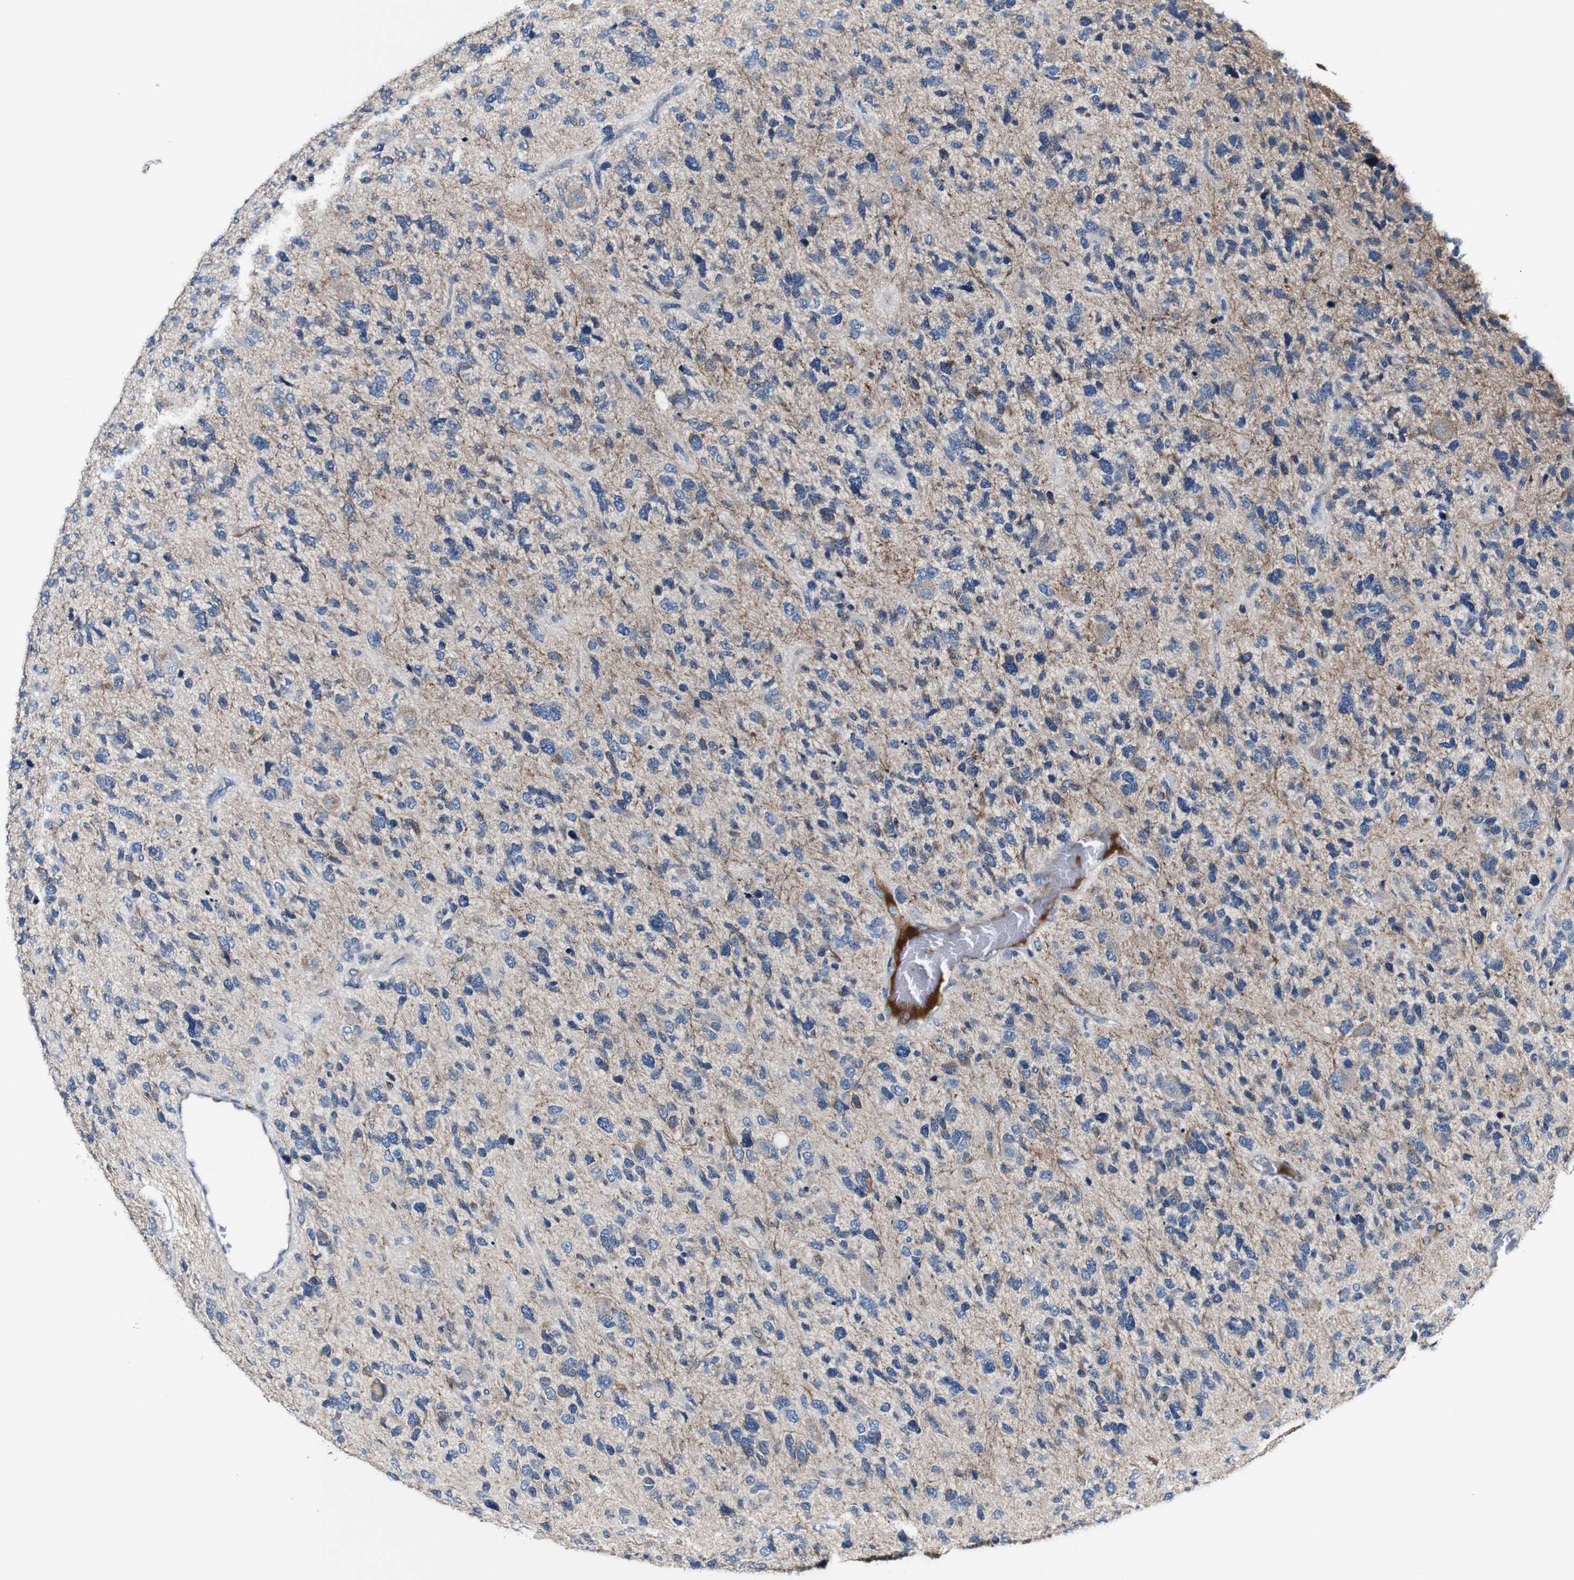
{"staining": {"intensity": "weak", "quantity": "<25%", "location": "cytoplasmic/membranous"}, "tissue": "glioma", "cell_type": "Tumor cells", "image_type": "cancer", "snomed": [{"axis": "morphology", "description": "Glioma, malignant, High grade"}, {"axis": "topography", "description": "Brain"}], "caption": "Photomicrograph shows no protein positivity in tumor cells of malignant glioma (high-grade) tissue. (Stains: DAB immunohistochemistry (IHC) with hematoxylin counter stain, Microscopy: brightfield microscopy at high magnification).", "gene": "GRAMD1A", "patient": {"sex": "female", "age": 58}}